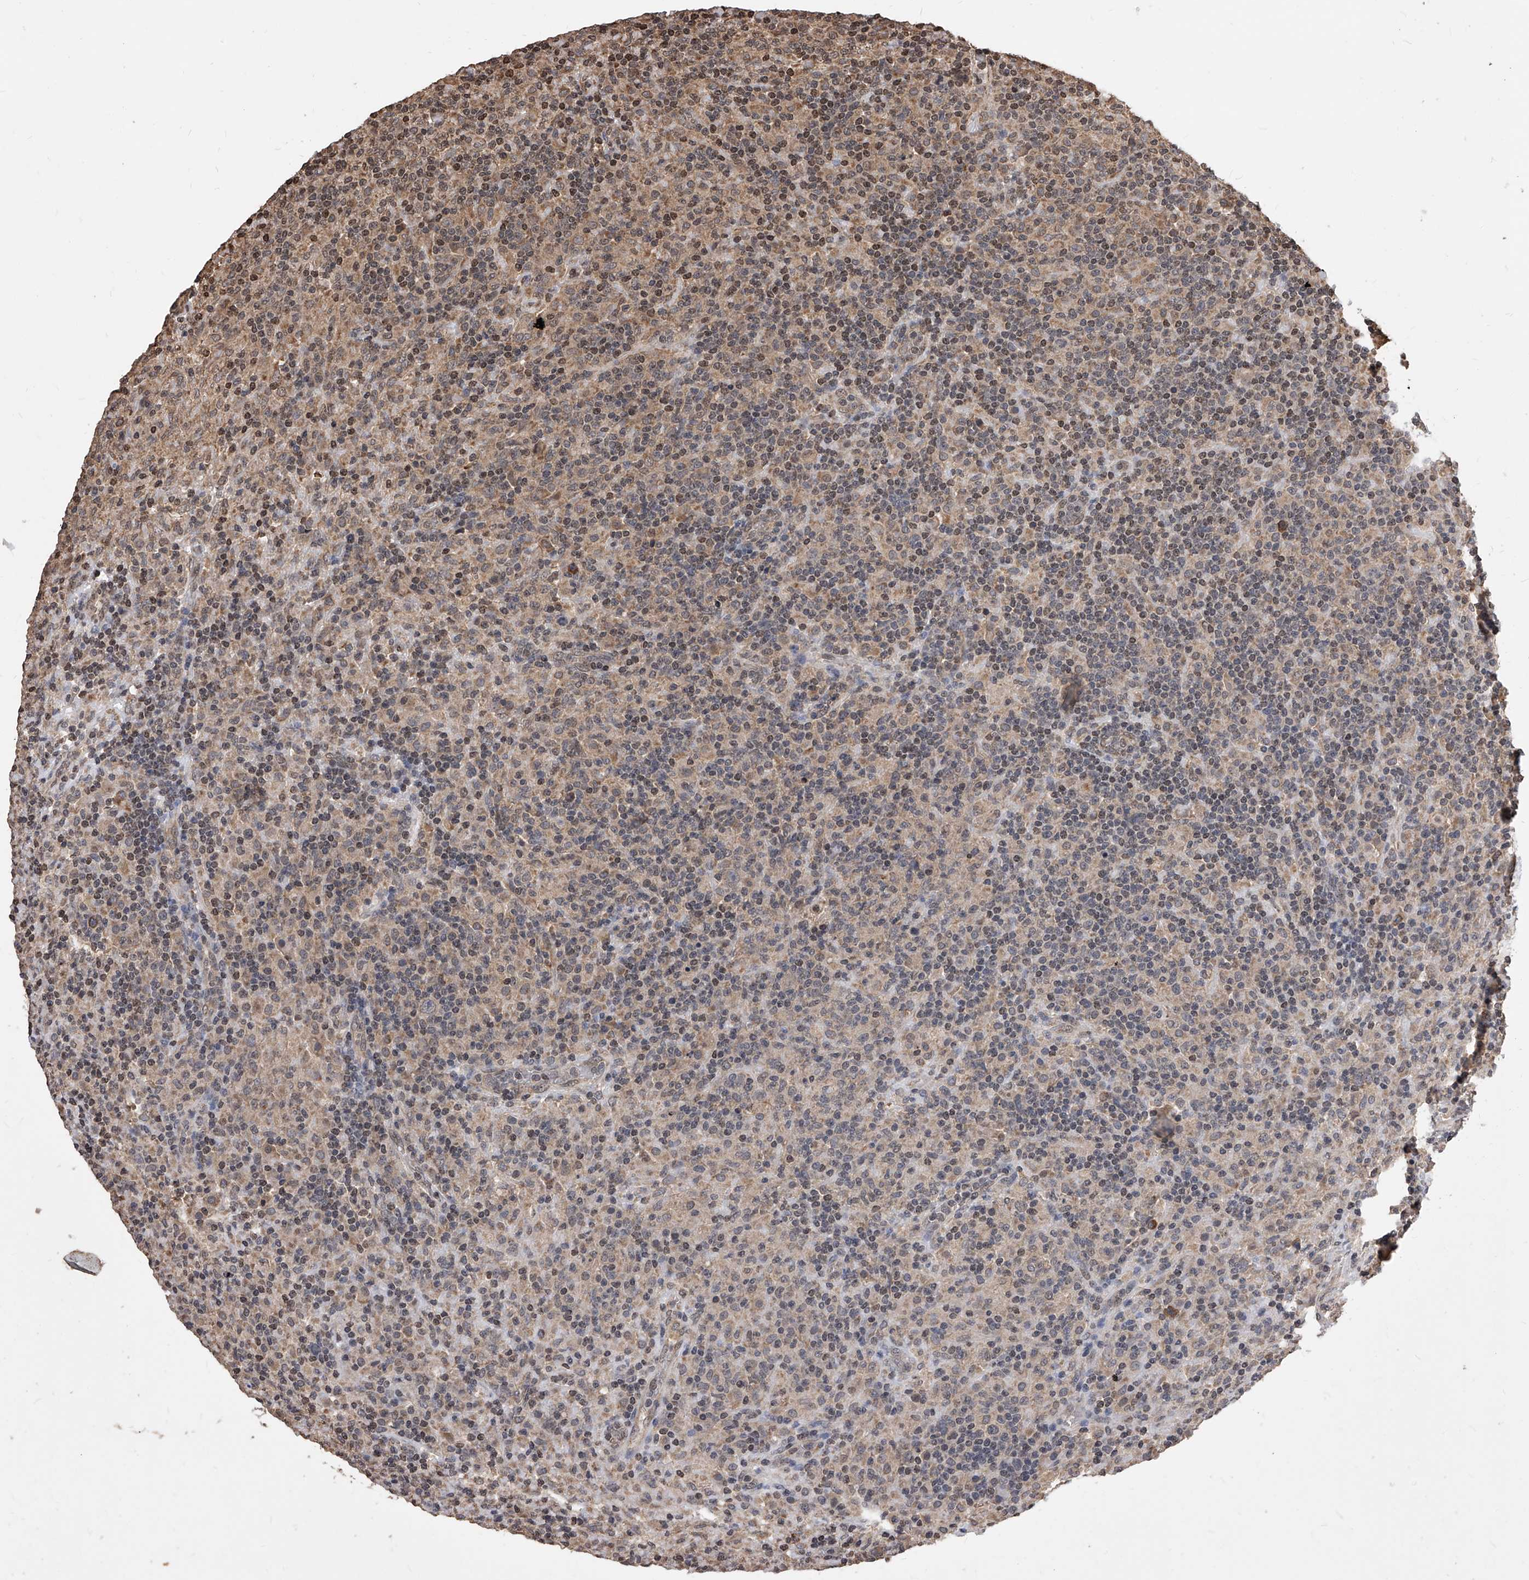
{"staining": {"intensity": "weak", "quantity": ">75%", "location": "cytoplasmic/membranous"}, "tissue": "lymphoma", "cell_type": "Tumor cells", "image_type": "cancer", "snomed": [{"axis": "morphology", "description": "Hodgkin's disease, NOS"}, {"axis": "topography", "description": "Lymph node"}], "caption": "Hodgkin's disease stained with immunohistochemistry demonstrates weak cytoplasmic/membranous staining in about >75% of tumor cells. The protein of interest is stained brown, and the nuclei are stained in blue (DAB IHC with brightfield microscopy, high magnification).", "gene": "ID1", "patient": {"sex": "male", "age": 70}}